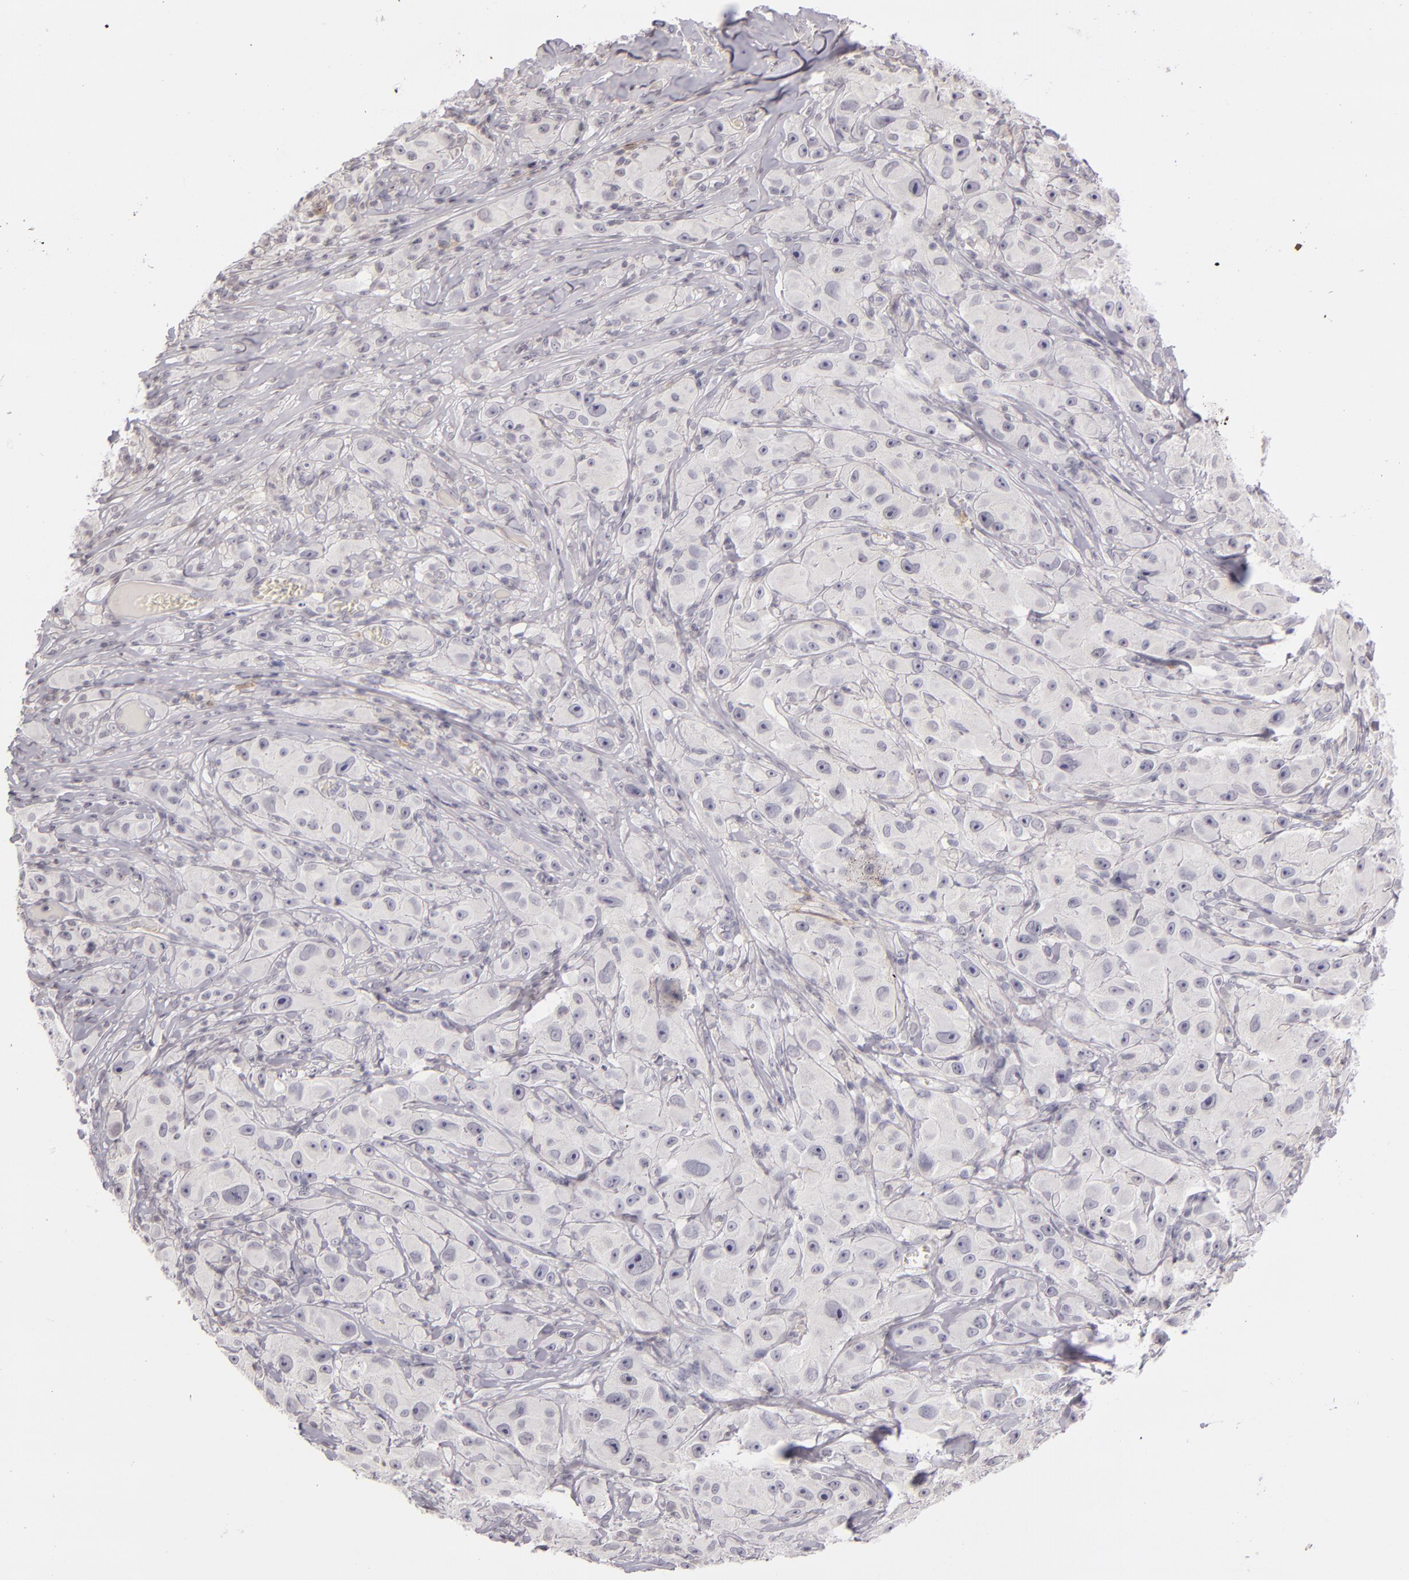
{"staining": {"intensity": "negative", "quantity": "none", "location": "none"}, "tissue": "melanoma", "cell_type": "Tumor cells", "image_type": "cancer", "snomed": [{"axis": "morphology", "description": "Malignant melanoma, NOS"}, {"axis": "topography", "description": "Skin"}], "caption": "Malignant melanoma was stained to show a protein in brown. There is no significant expression in tumor cells.", "gene": "CD40", "patient": {"sex": "male", "age": 56}}